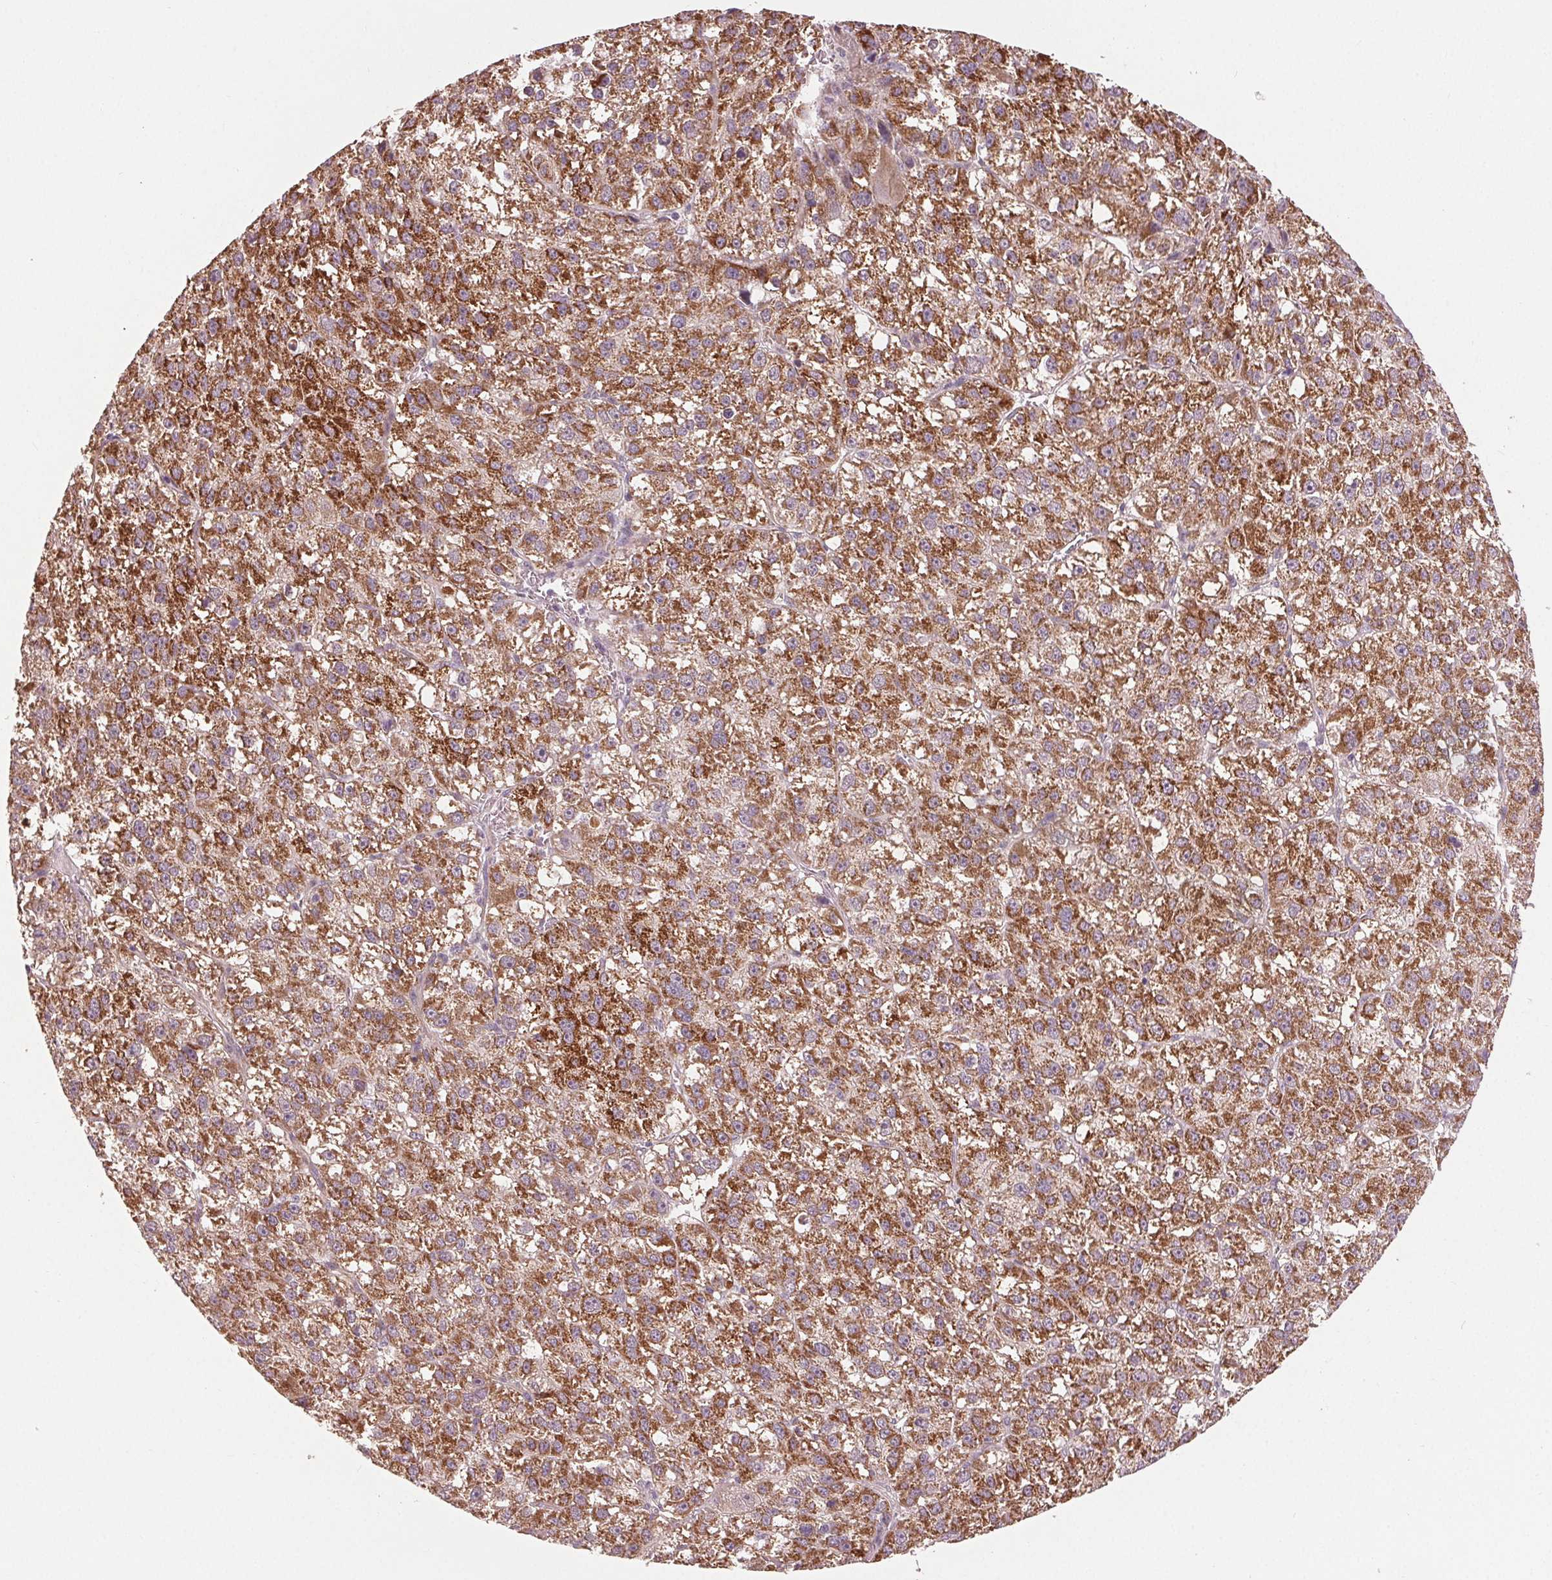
{"staining": {"intensity": "moderate", "quantity": ">75%", "location": "cytoplasmic/membranous"}, "tissue": "liver cancer", "cell_type": "Tumor cells", "image_type": "cancer", "snomed": [{"axis": "morphology", "description": "Carcinoma, Hepatocellular, NOS"}, {"axis": "topography", "description": "Liver"}], "caption": "IHC (DAB (3,3'-diaminobenzidine)) staining of liver hepatocellular carcinoma reveals moderate cytoplasmic/membranous protein expression in approximately >75% of tumor cells.", "gene": "ZNF605", "patient": {"sex": "female", "age": 70}}